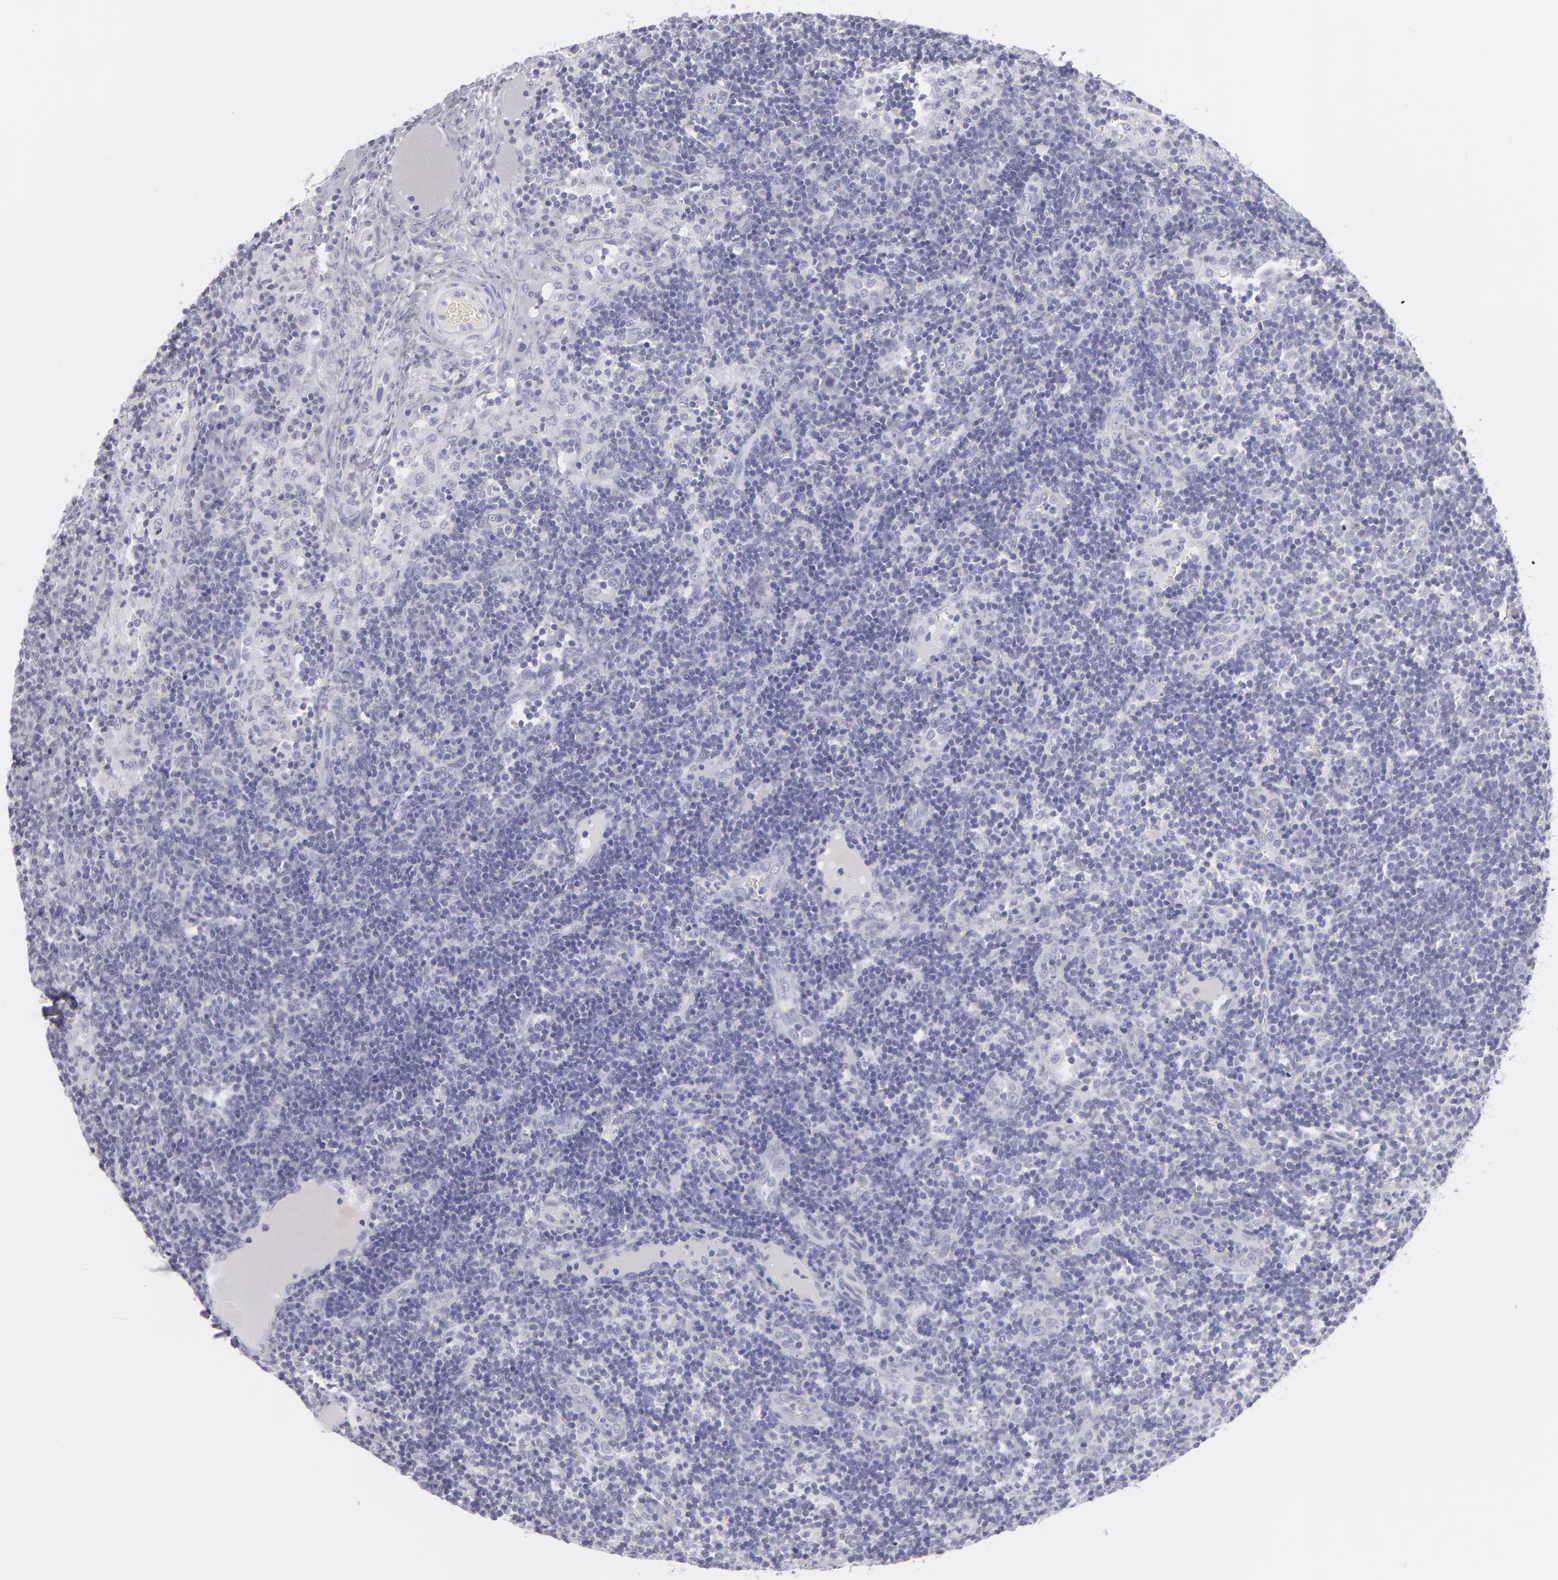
{"staining": {"intensity": "negative", "quantity": "none", "location": "none"}, "tissue": "lymph node", "cell_type": "Germinal center cells", "image_type": "normal", "snomed": [{"axis": "morphology", "description": "Normal tissue, NOS"}, {"axis": "morphology", "description": "Inflammation, NOS"}, {"axis": "topography", "description": "Lymph node"}, {"axis": "topography", "description": "Salivary gland"}], "caption": "This is a micrograph of IHC staining of normal lymph node, which shows no expression in germinal center cells.", "gene": "VIL1", "patient": {"sex": "male", "age": 3}}